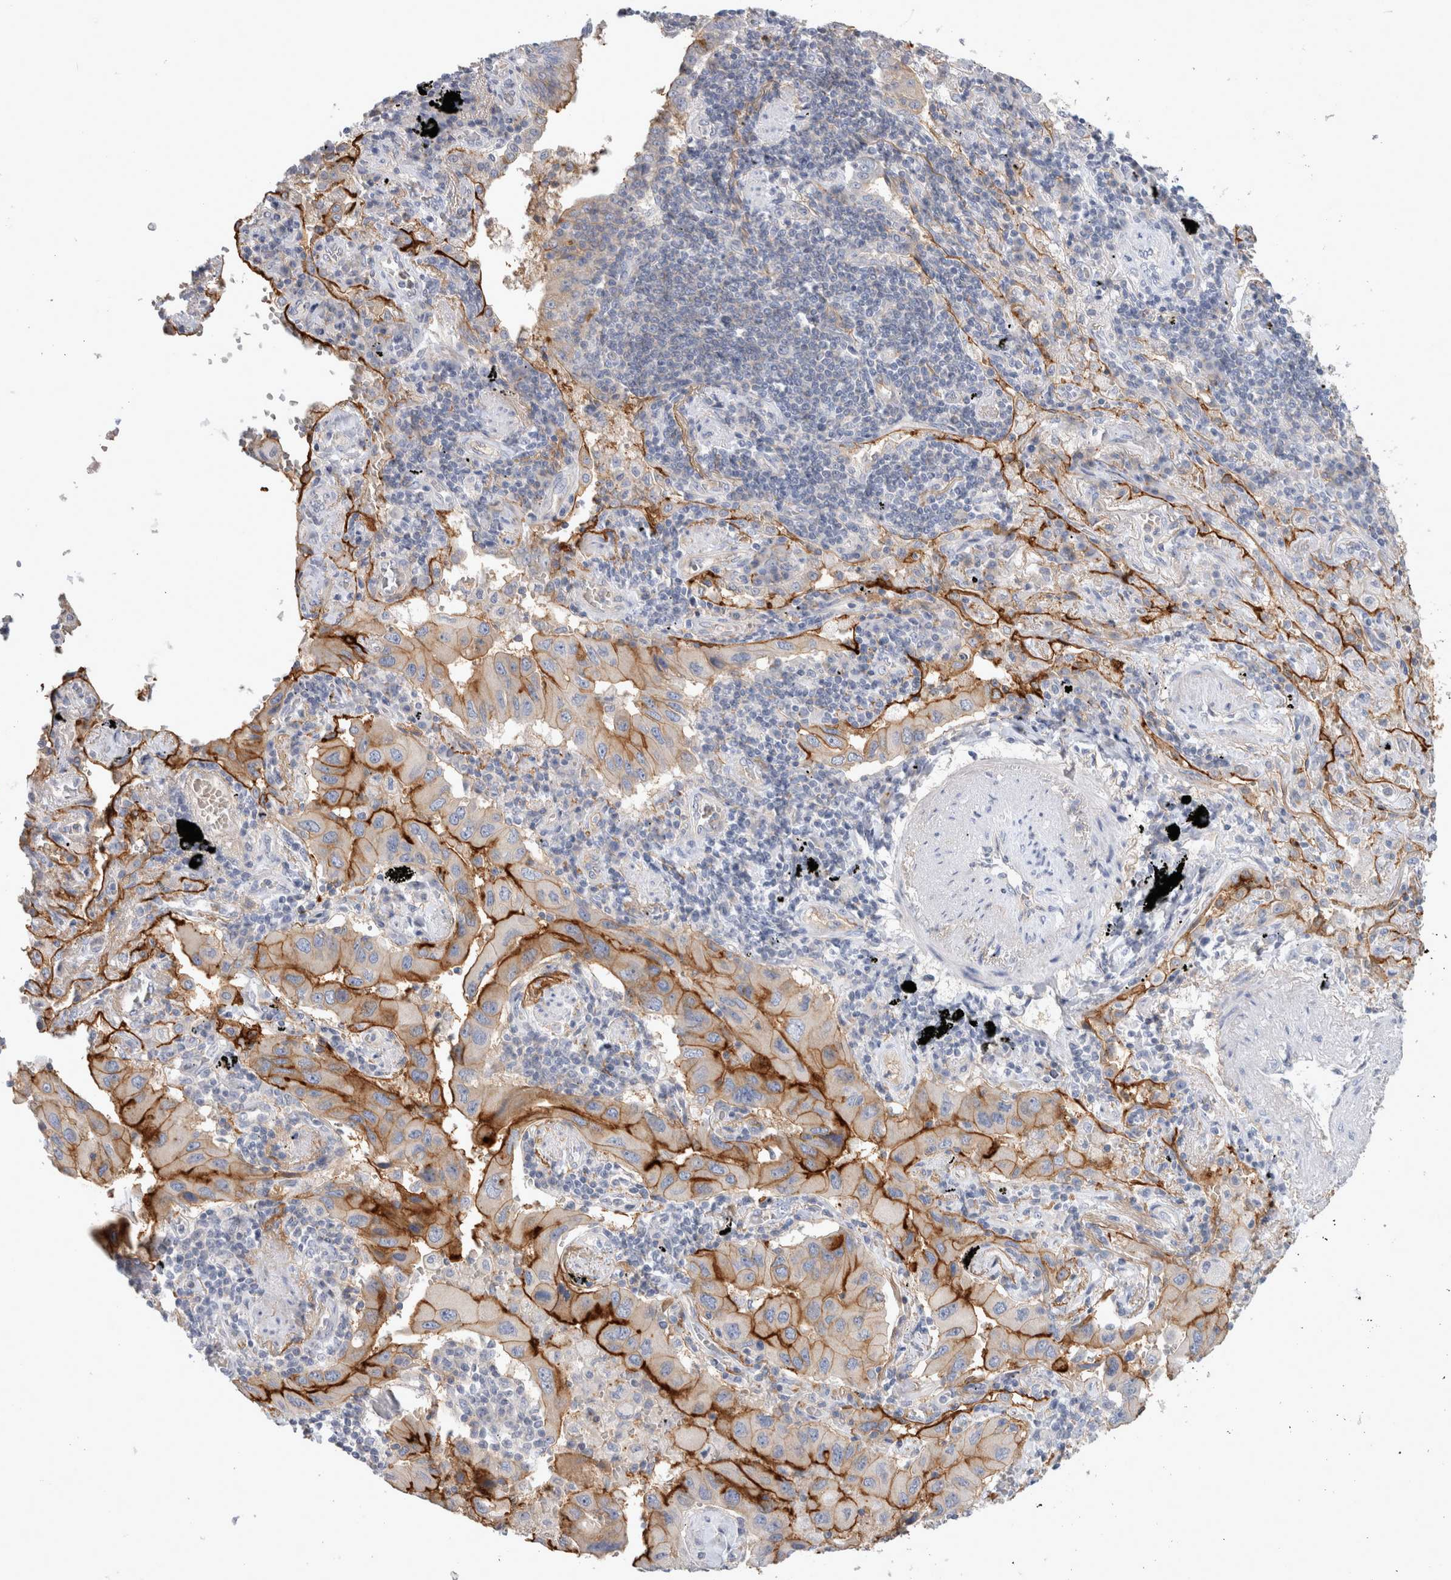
{"staining": {"intensity": "strong", "quantity": "<25%", "location": "cytoplasmic/membranous"}, "tissue": "lung cancer", "cell_type": "Tumor cells", "image_type": "cancer", "snomed": [{"axis": "morphology", "description": "Adenocarcinoma, NOS"}, {"axis": "topography", "description": "Lung"}], "caption": "A photomicrograph of lung adenocarcinoma stained for a protein reveals strong cytoplasmic/membranous brown staining in tumor cells. (DAB (3,3'-diaminobenzidine) IHC with brightfield microscopy, high magnification).", "gene": "CD55", "patient": {"sex": "female", "age": 65}}